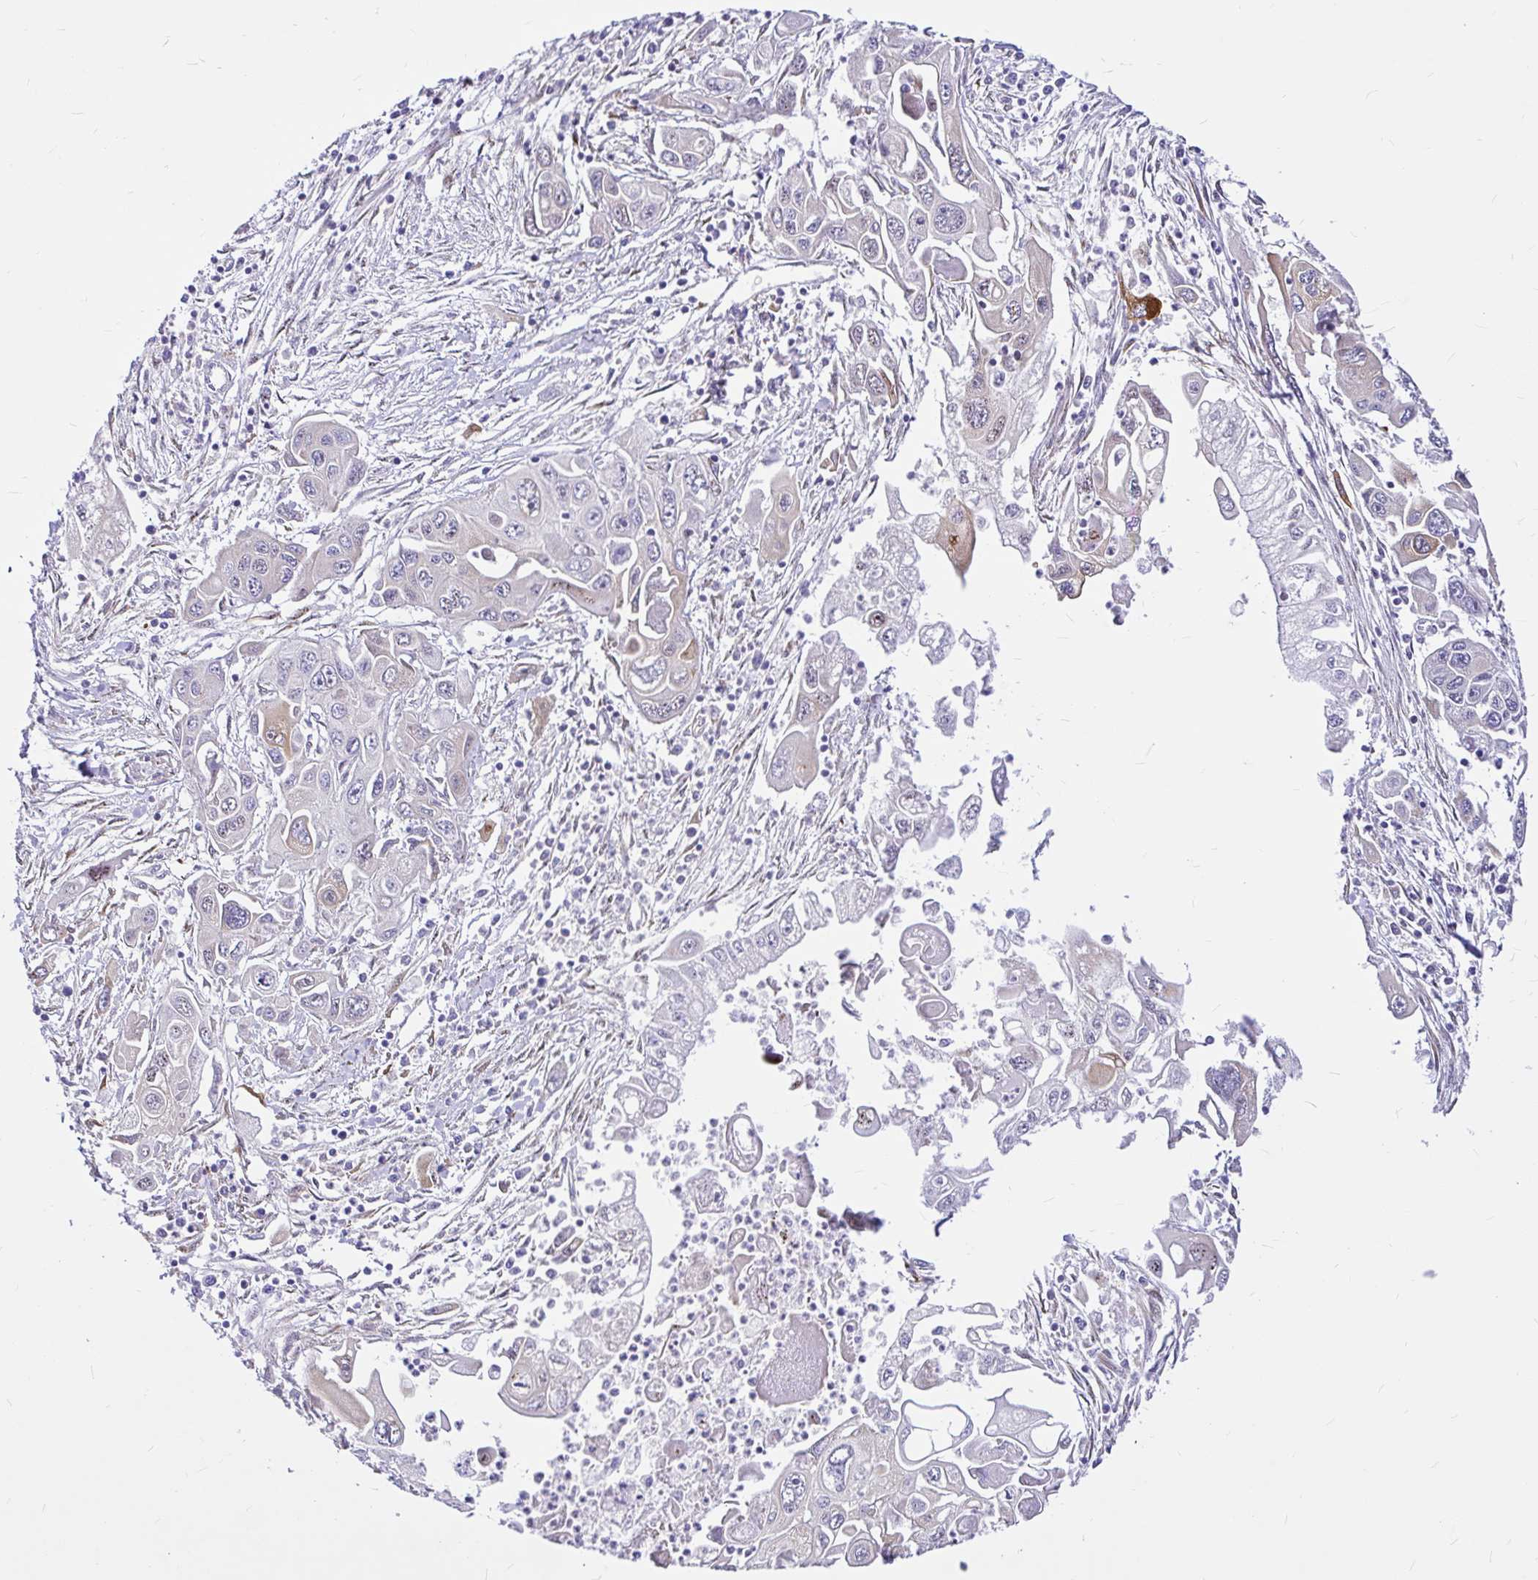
{"staining": {"intensity": "weak", "quantity": "<25%", "location": "cytoplasmic/membranous"}, "tissue": "pancreatic cancer", "cell_type": "Tumor cells", "image_type": "cancer", "snomed": [{"axis": "morphology", "description": "Adenocarcinoma, NOS"}, {"axis": "topography", "description": "Pancreas"}], "caption": "A micrograph of pancreatic adenocarcinoma stained for a protein reveals no brown staining in tumor cells.", "gene": "GABBR2", "patient": {"sex": "male", "age": 70}}